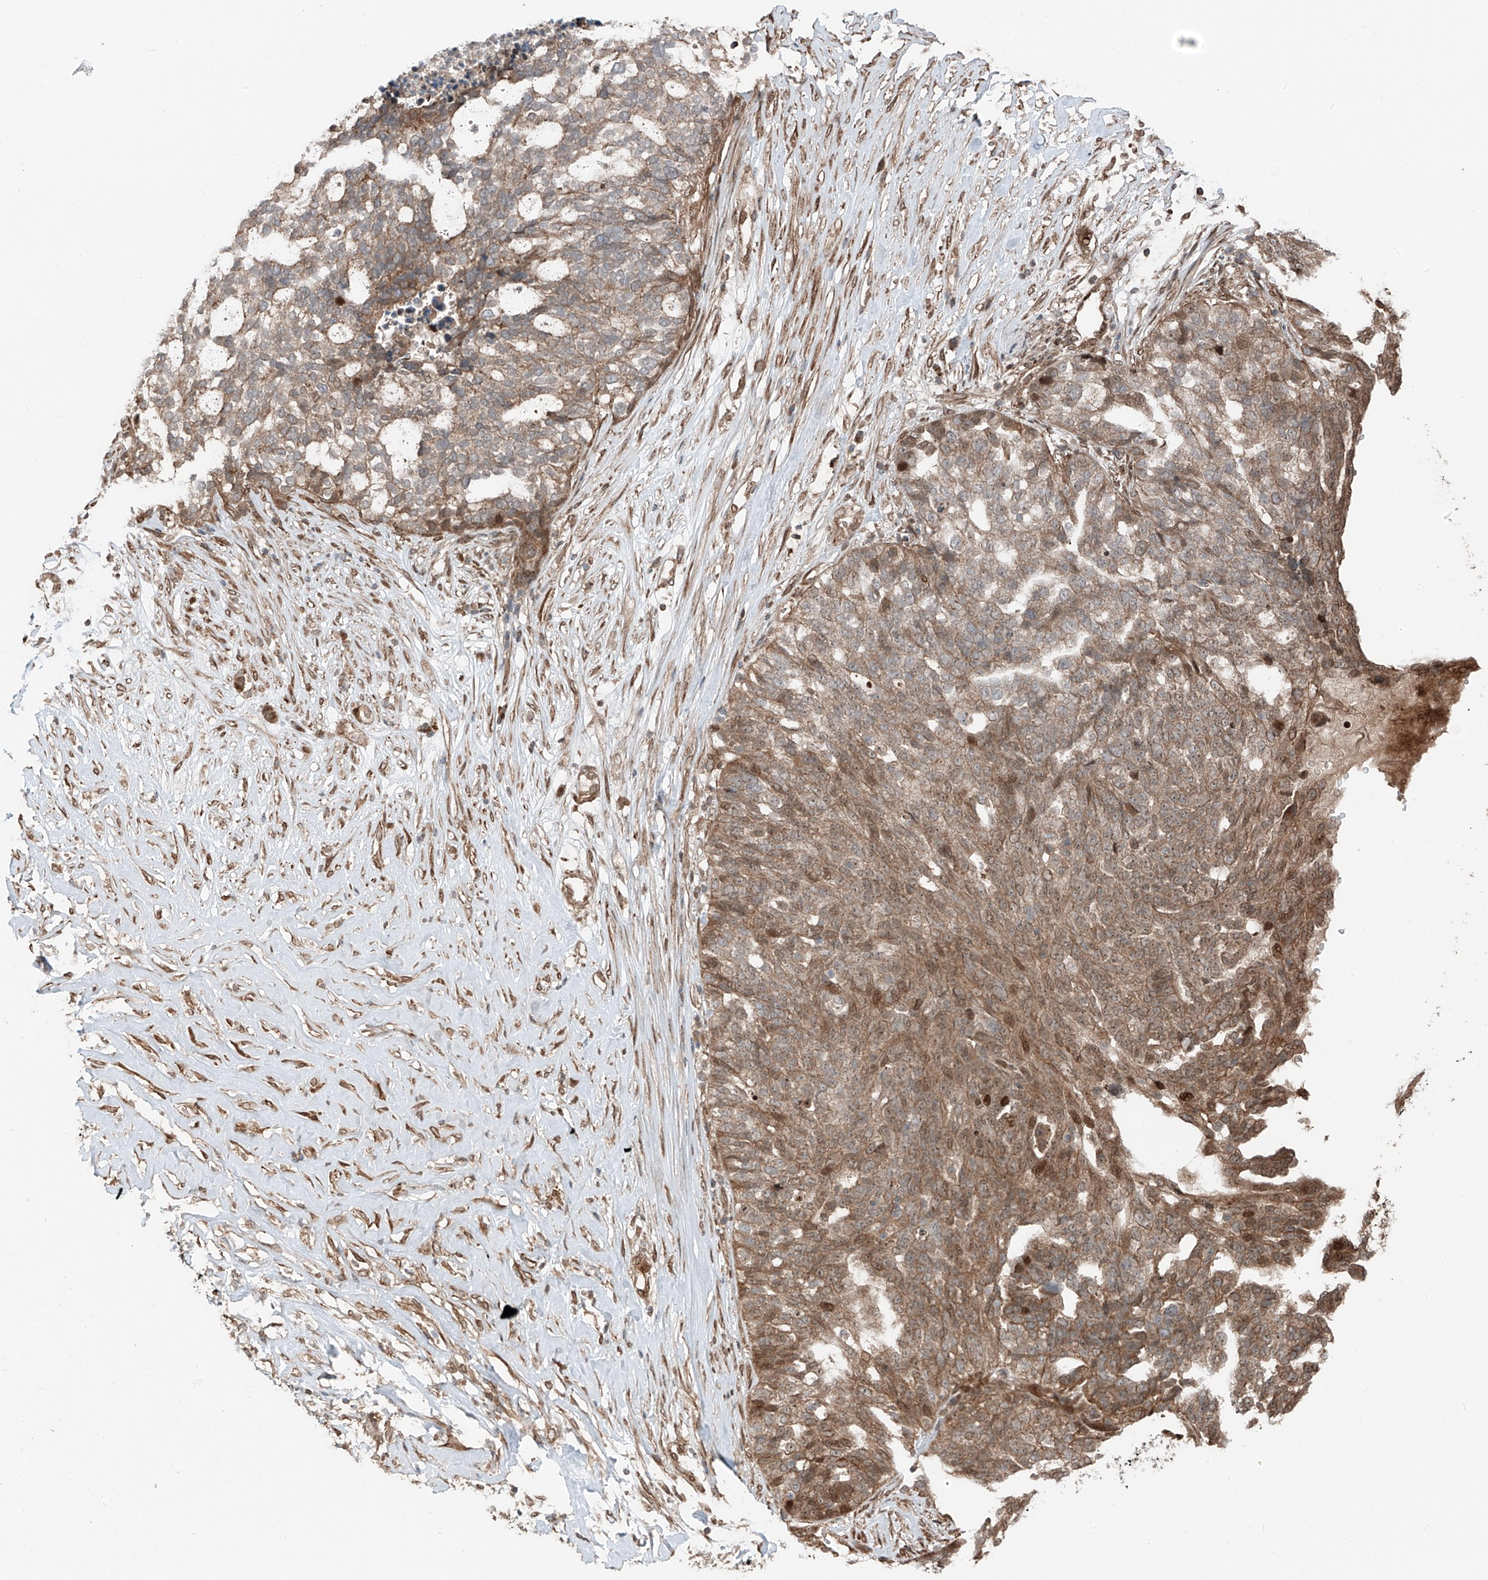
{"staining": {"intensity": "moderate", "quantity": ">75%", "location": "cytoplasmic/membranous,nuclear"}, "tissue": "ovarian cancer", "cell_type": "Tumor cells", "image_type": "cancer", "snomed": [{"axis": "morphology", "description": "Cystadenocarcinoma, serous, NOS"}, {"axis": "topography", "description": "Ovary"}], "caption": "Immunohistochemistry (IHC) (DAB) staining of ovarian cancer (serous cystadenocarcinoma) displays moderate cytoplasmic/membranous and nuclear protein expression in approximately >75% of tumor cells.", "gene": "CEP162", "patient": {"sex": "female", "age": 59}}